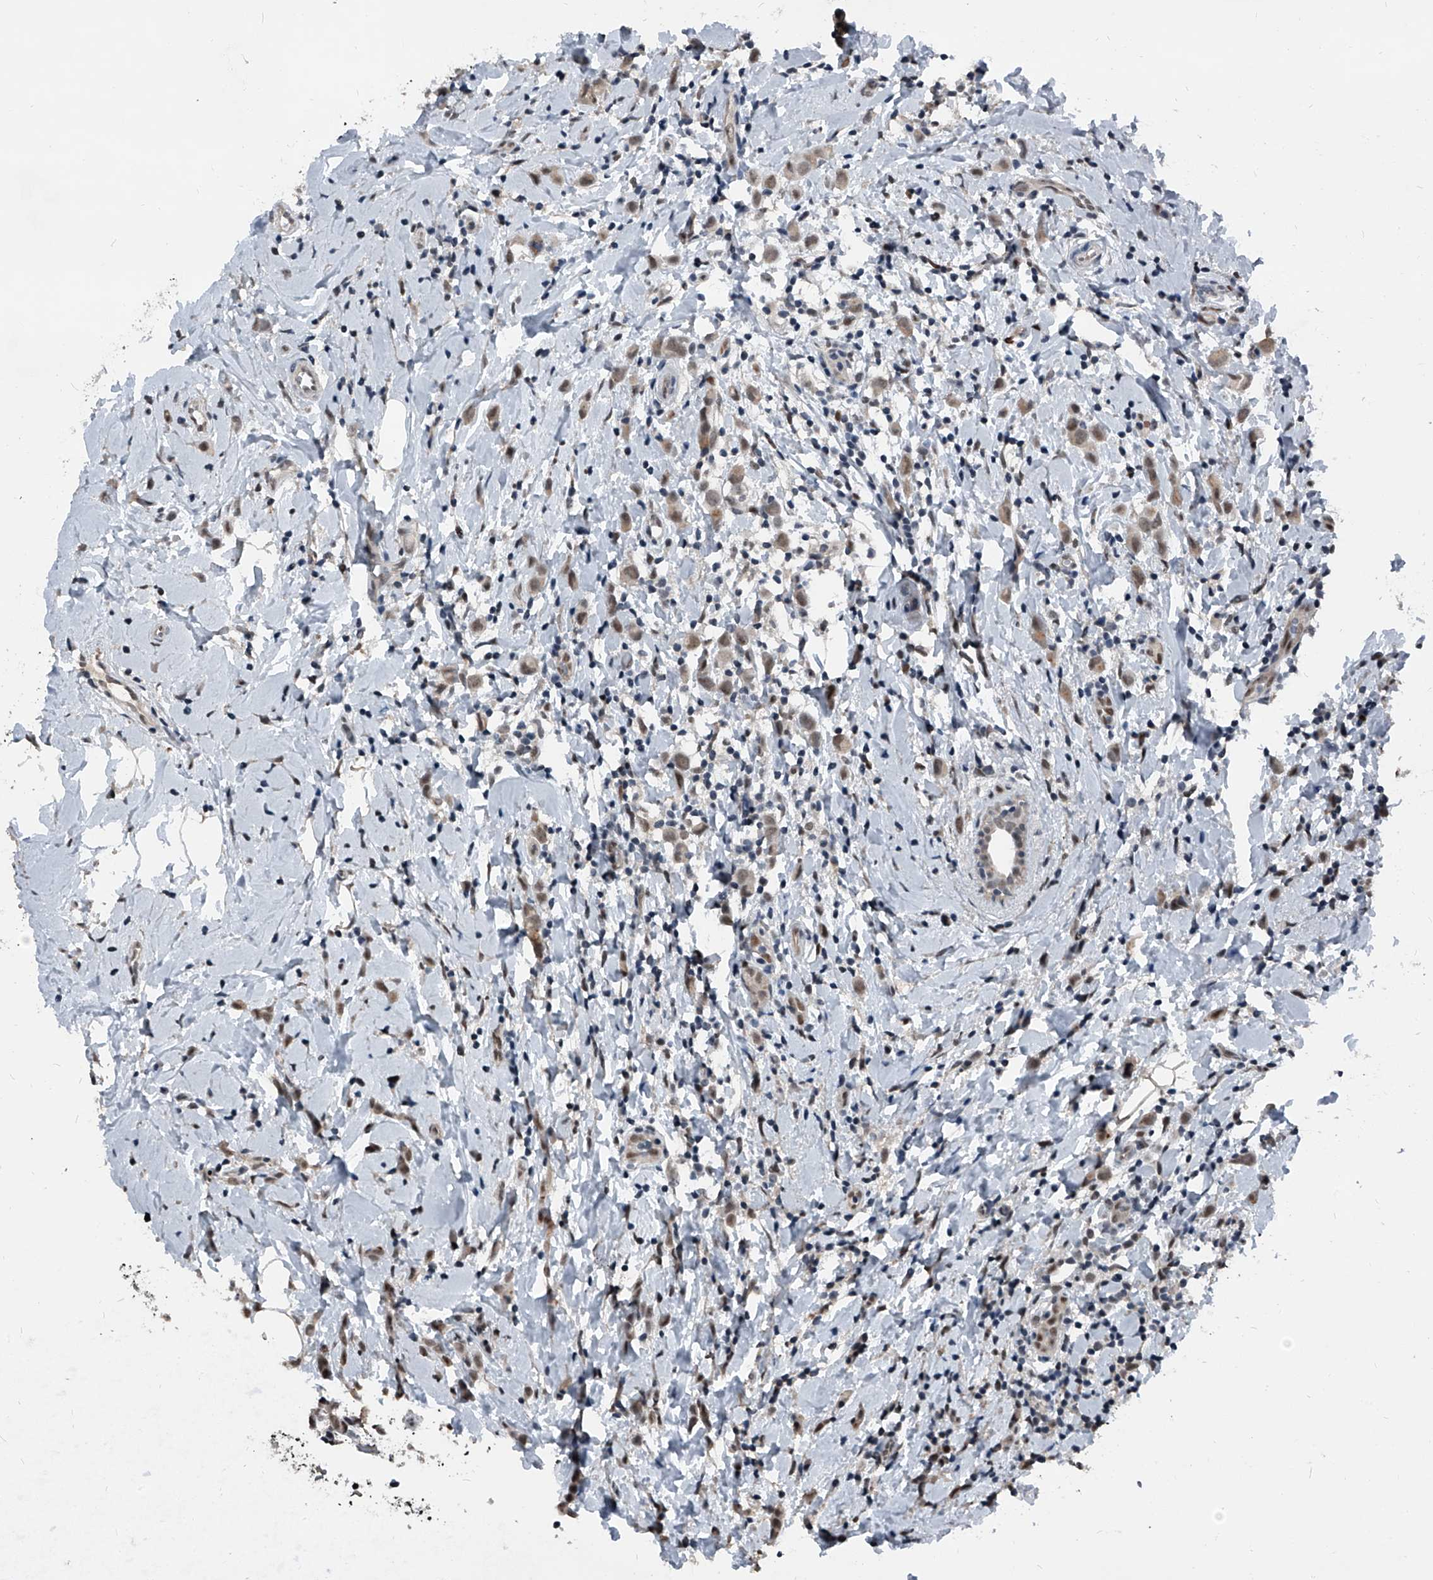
{"staining": {"intensity": "weak", "quantity": ">75%", "location": "nuclear"}, "tissue": "breast cancer", "cell_type": "Tumor cells", "image_type": "cancer", "snomed": [{"axis": "morphology", "description": "Lobular carcinoma"}, {"axis": "topography", "description": "Breast"}], "caption": "Breast cancer (lobular carcinoma) tissue reveals weak nuclear positivity in about >75% of tumor cells The staining is performed using DAB brown chromogen to label protein expression. The nuclei are counter-stained blue using hematoxylin.", "gene": "MEN1", "patient": {"sex": "female", "age": 47}}